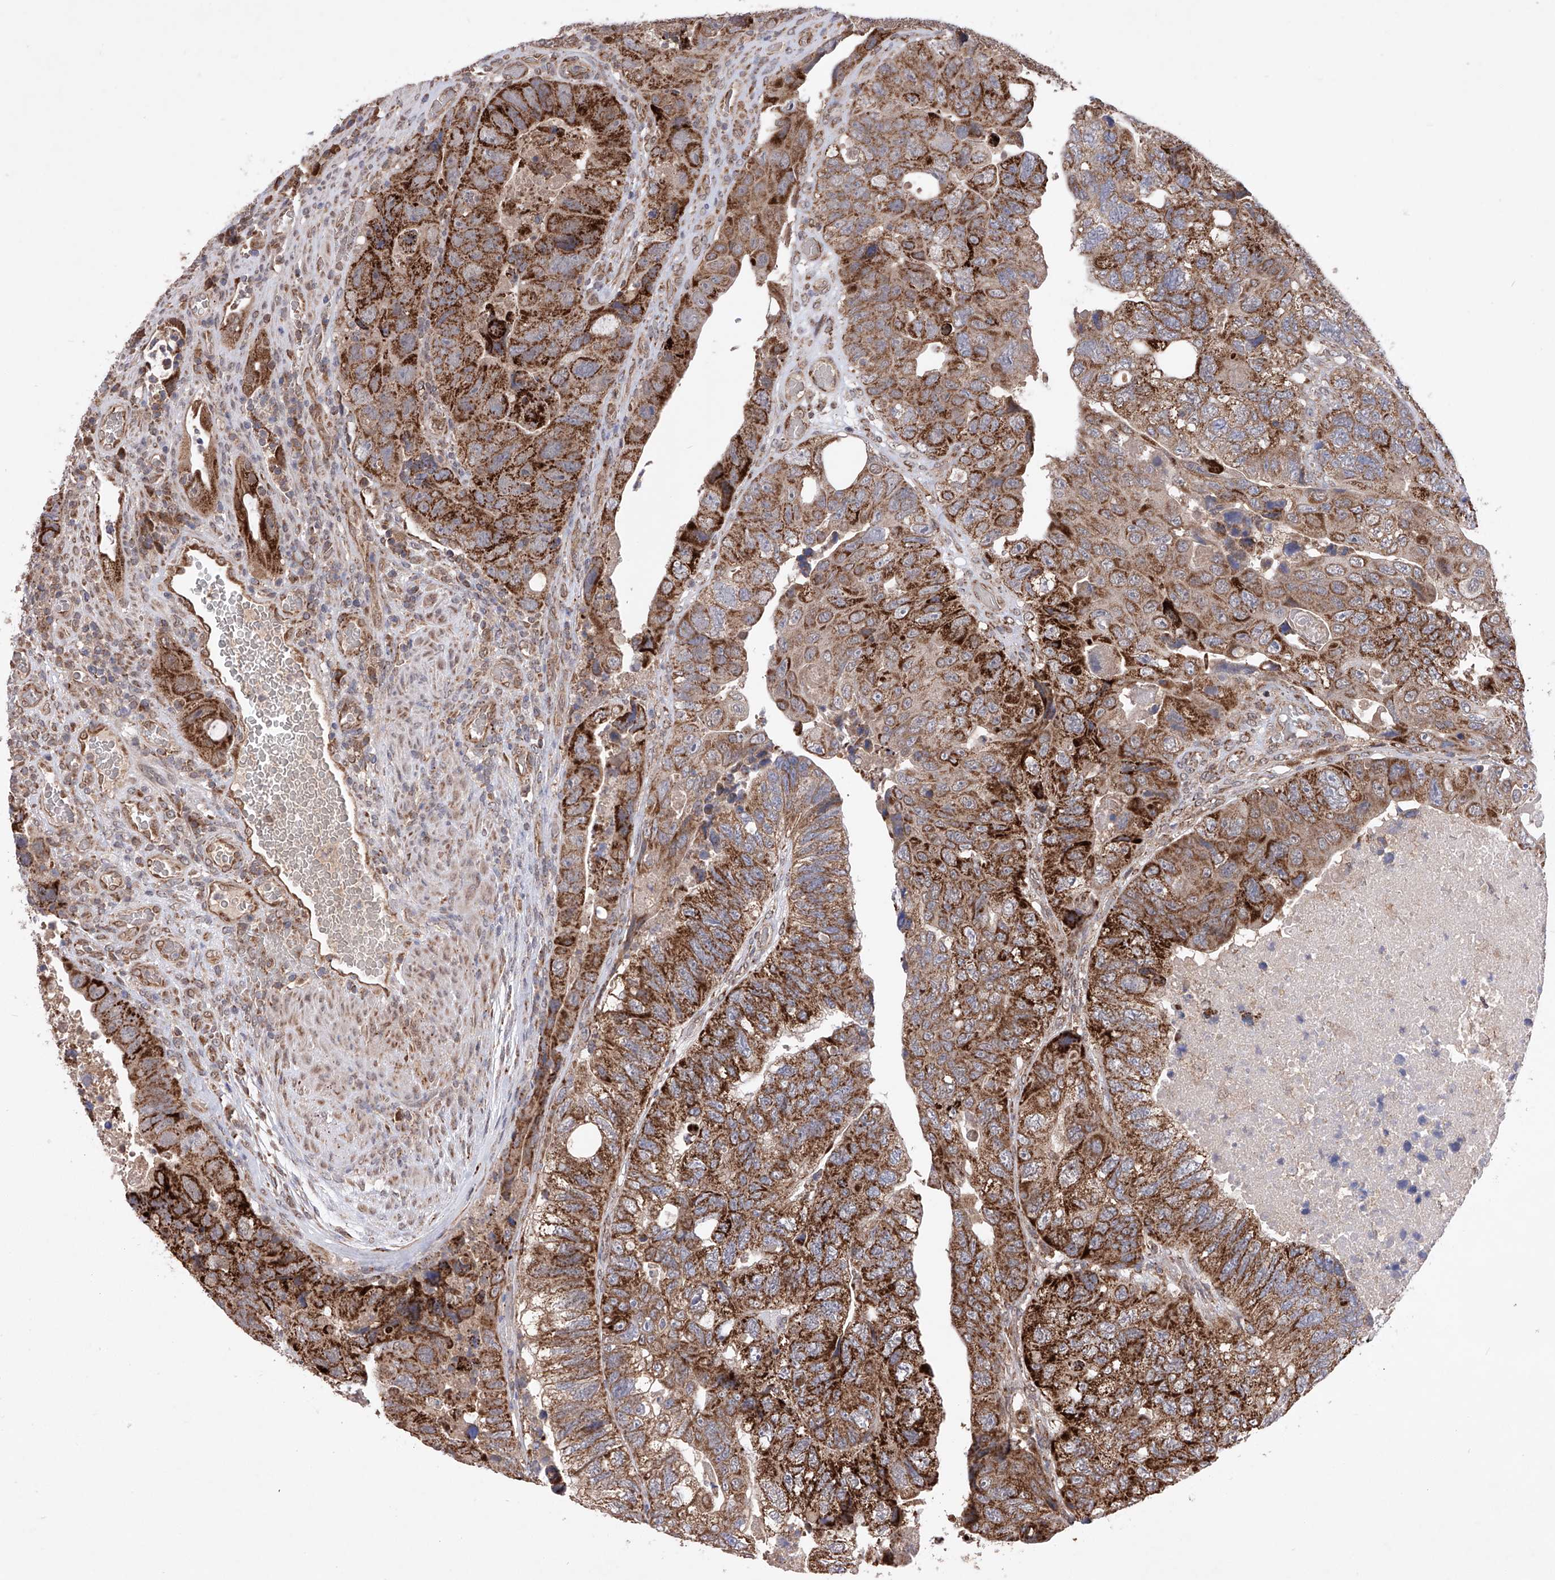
{"staining": {"intensity": "strong", "quantity": ">75%", "location": "cytoplasmic/membranous"}, "tissue": "colorectal cancer", "cell_type": "Tumor cells", "image_type": "cancer", "snomed": [{"axis": "morphology", "description": "Adenocarcinoma, NOS"}, {"axis": "topography", "description": "Rectum"}], "caption": "Protein analysis of colorectal cancer tissue reveals strong cytoplasmic/membranous expression in approximately >75% of tumor cells. Immunohistochemistry stains the protein in brown and the nuclei are stained blue.", "gene": "SDHAF4", "patient": {"sex": "male", "age": 63}}